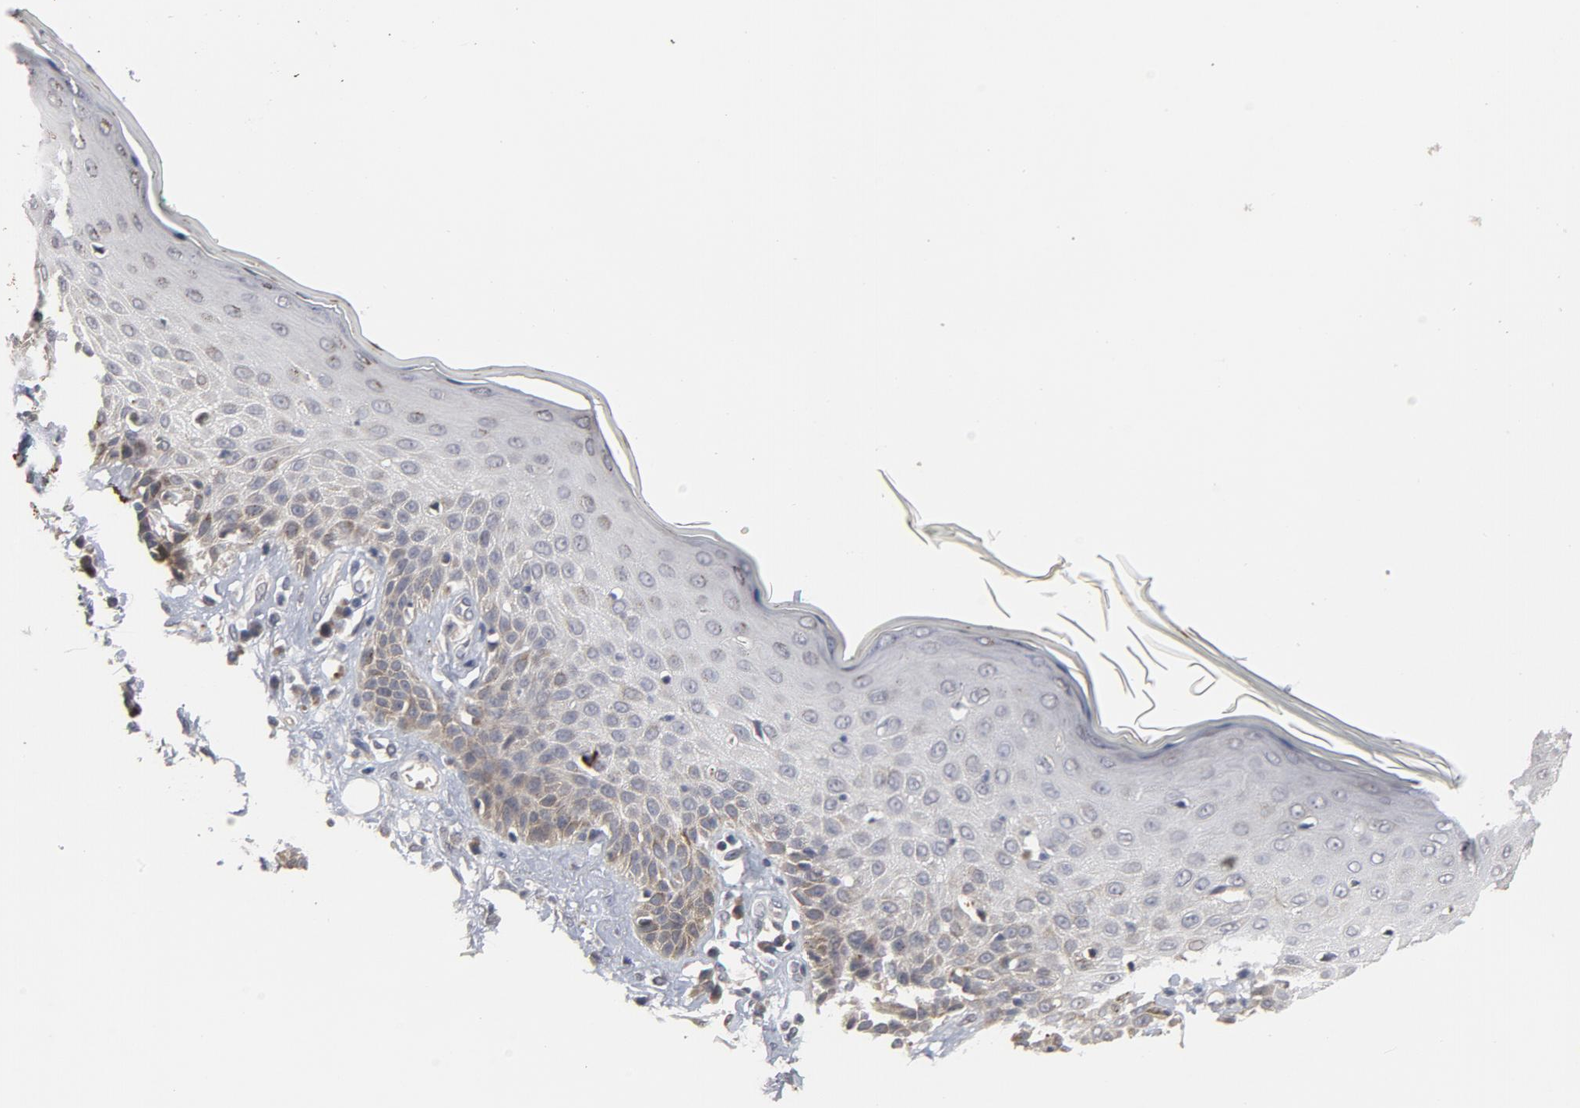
{"staining": {"intensity": "negative", "quantity": "none", "location": "none"}, "tissue": "skin cancer", "cell_type": "Tumor cells", "image_type": "cancer", "snomed": [{"axis": "morphology", "description": "Squamous cell carcinoma, NOS"}, {"axis": "topography", "description": "Skin"}], "caption": "An image of skin cancer (squamous cell carcinoma) stained for a protein shows no brown staining in tumor cells.", "gene": "PPP1R1B", "patient": {"sex": "female", "age": 59}}